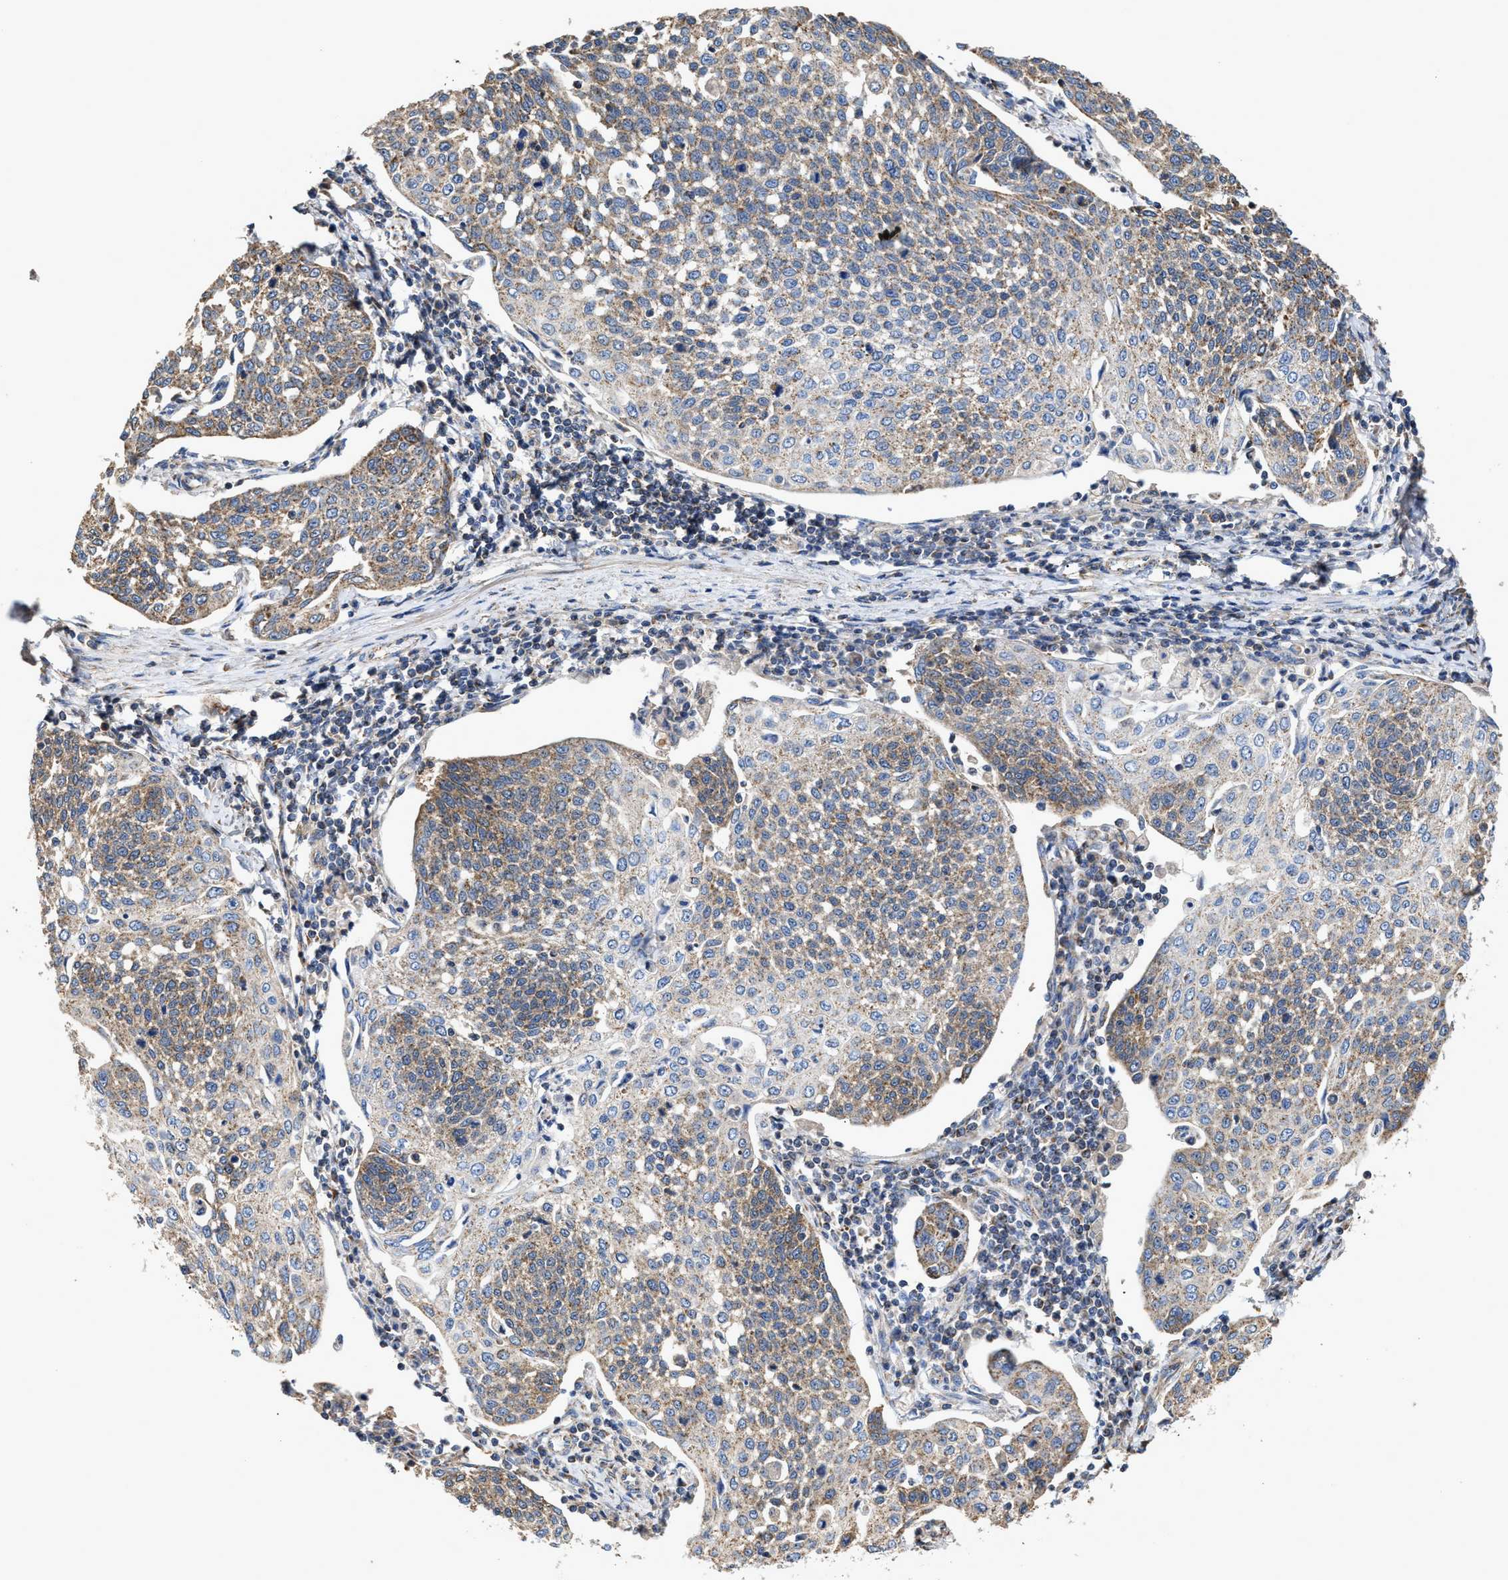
{"staining": {"intensity": "moderate", "quantity": ">75%", "location": "cytoplasmic/membranous"}, "tissue": "cervical cancer", "cell_type": "Tumor cells", "image_type": "cancer", "snomed": [{"axis": "morphology", "description": "Squamous cell carcinoma, NOS"}, {"axis": "topography", "description": "Cervix"}], "caption": "High-magnification brightfield microscopy of cervical cancer (squamous cell carcinoma) stained with DAB (brown) and counterstained with hematoxylin (blue). tumor cells exhibit moderate cytoplasmic/membranous expression is present in approximately>75% of cells.", "gene": "MECR", "patient": {"sex": "female", "age": 34}}